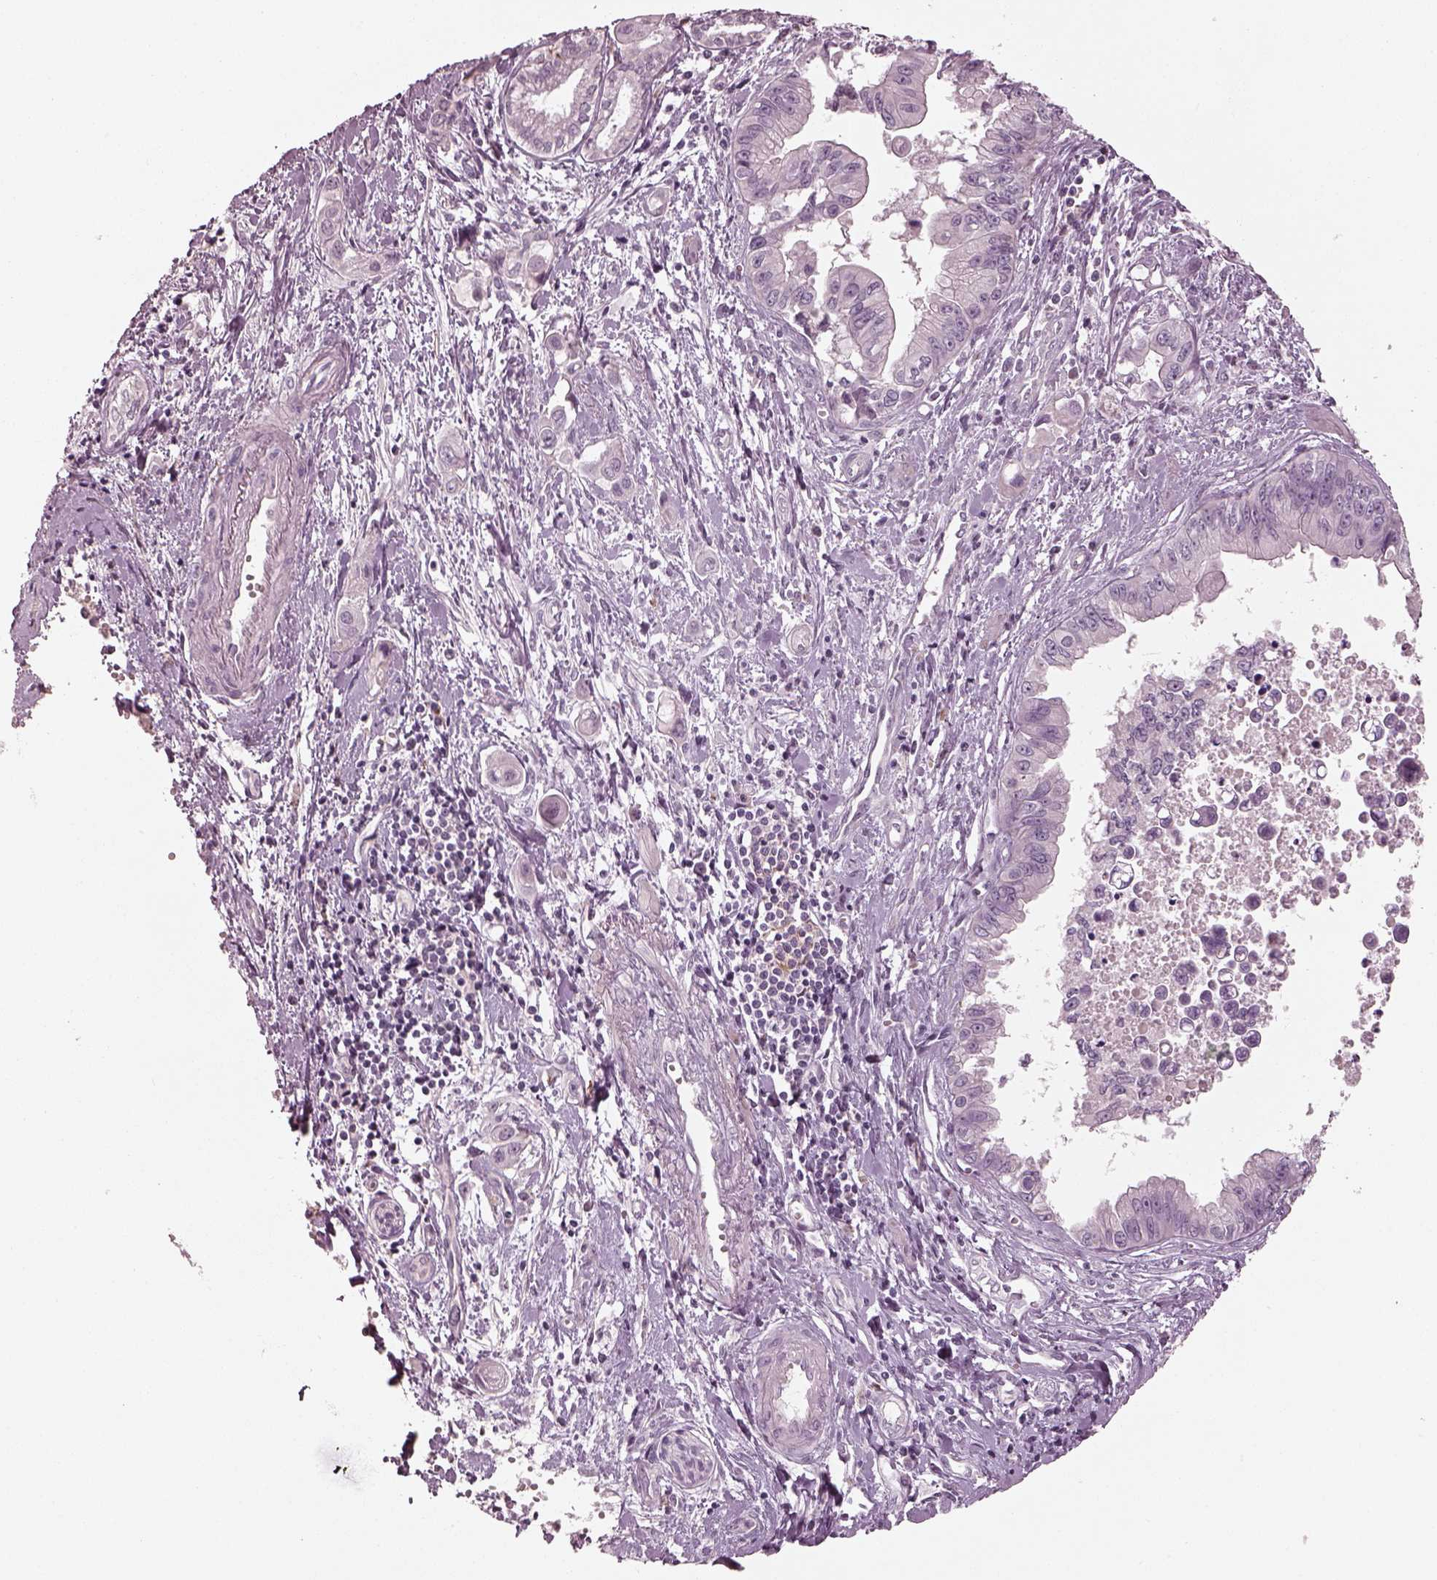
{"staining": {"intensity": "negative", "quantity": "none", "location": "none"}, "tissue": "pancreatic cancer", "cell_type": "Tumor cells", "image_type": "cancer", "snomed": [{"axis": "morphology", "description": "Adenocarcinoma, NOS"}, {"axis": "topography", "description": "Pancreas"}], "caption": "Immunohistochemistry (IHC) histopathology image of neoplastic tissue: adenocarcinoma (pancreatic) stained with DAB (3,3'-diaminobenzidine) demonstrates no significant protein expression in tumor cells. (Immunohistochemistry (IHC), brightfield microscopy, high magnification).", "gene": "SPATA6L", "patient": {"sex": "male", "age": 60}}